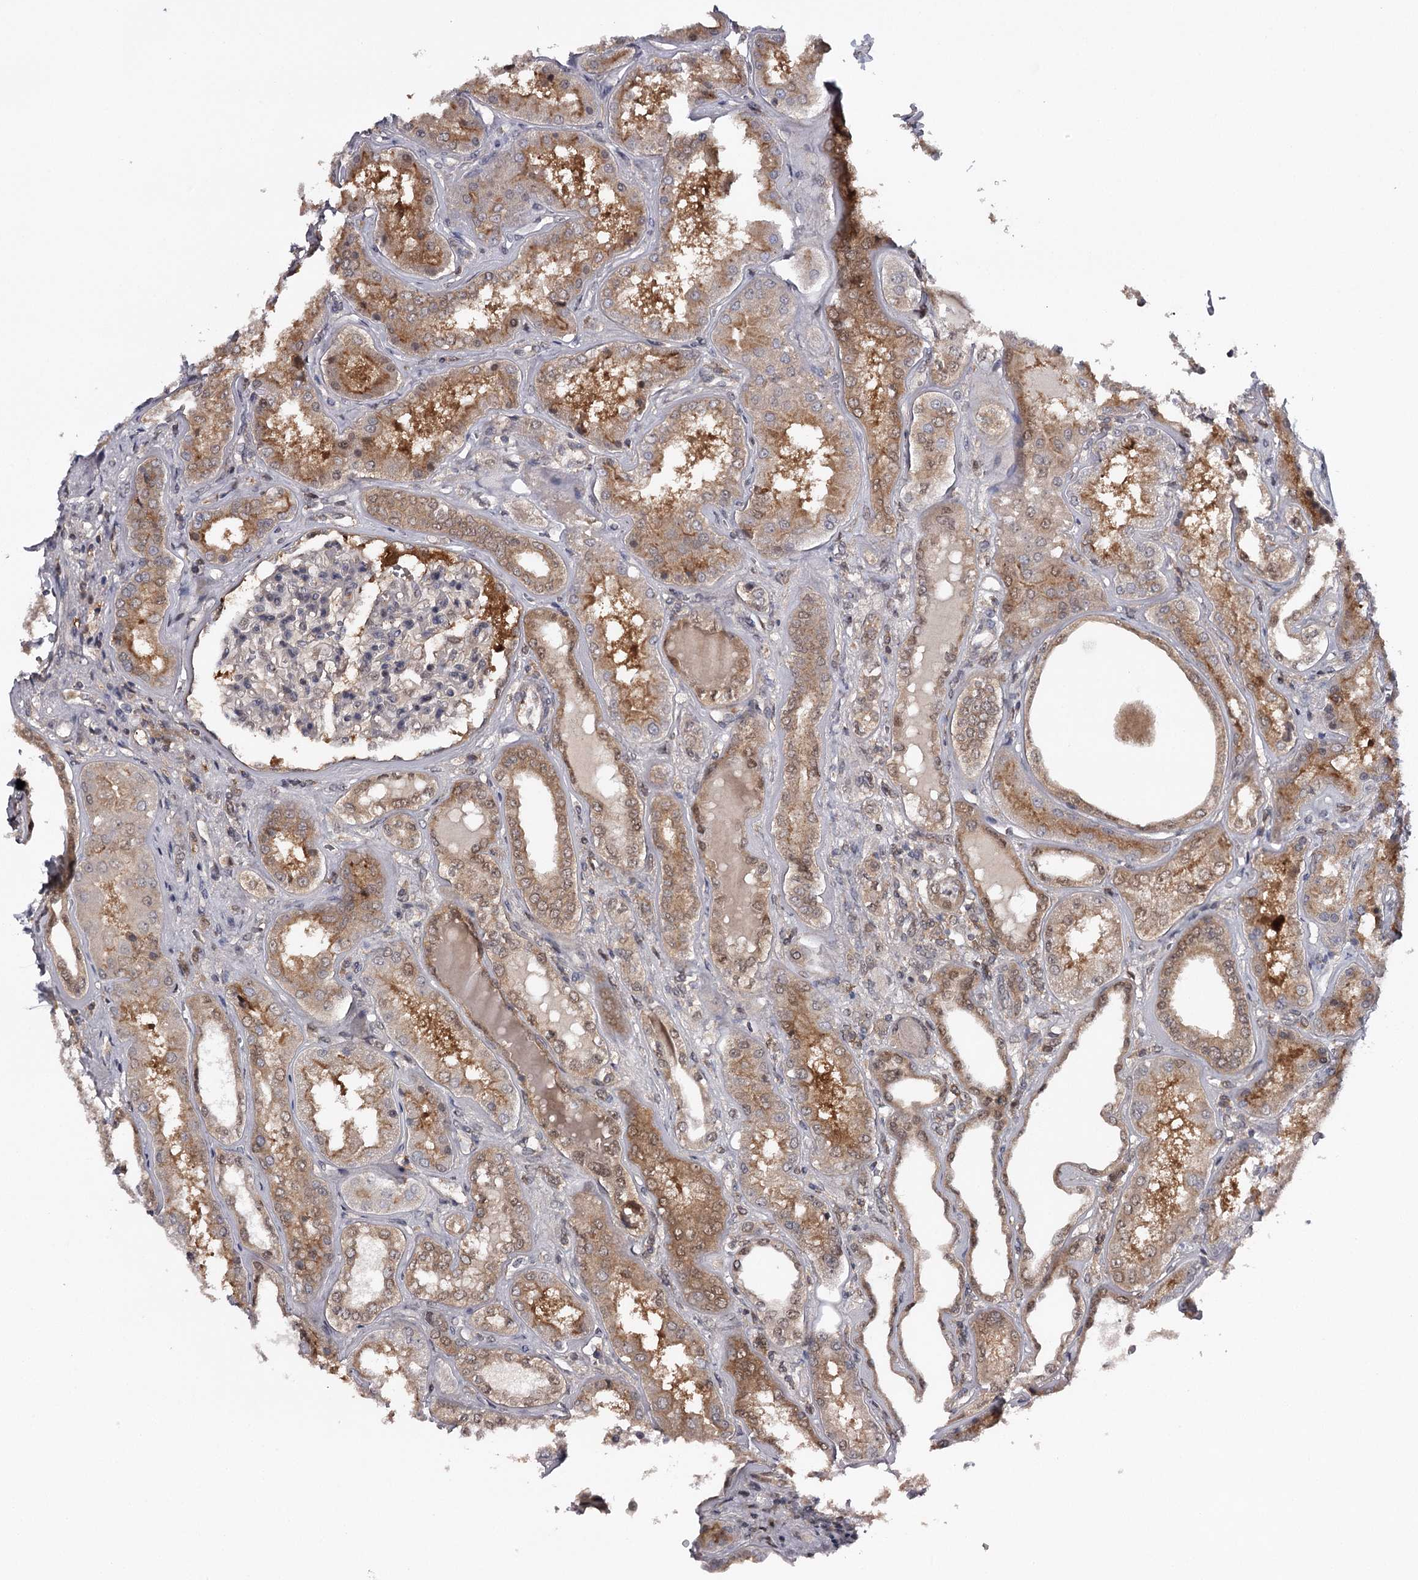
{"staining": {"intensity": "weak", "quantity": "<25%", "location": "nuclear"}, "tissue": "kidney", "cell_type": "Cells in glomeruli", "image_type": "normal", "snomed": [{"axis": "morphology", "description": "Normal tissue, NOS"}, {"axis": "topography", "description": "Kidney"}], "caption": "Immunohistochemistry (IHC) histopathology image of benign kidney stained for a protein (brown), which exhibits no staining in cells in glomeruli.", "gene": "GTSF1", "patient": {"sex": "female", "age": 56}}